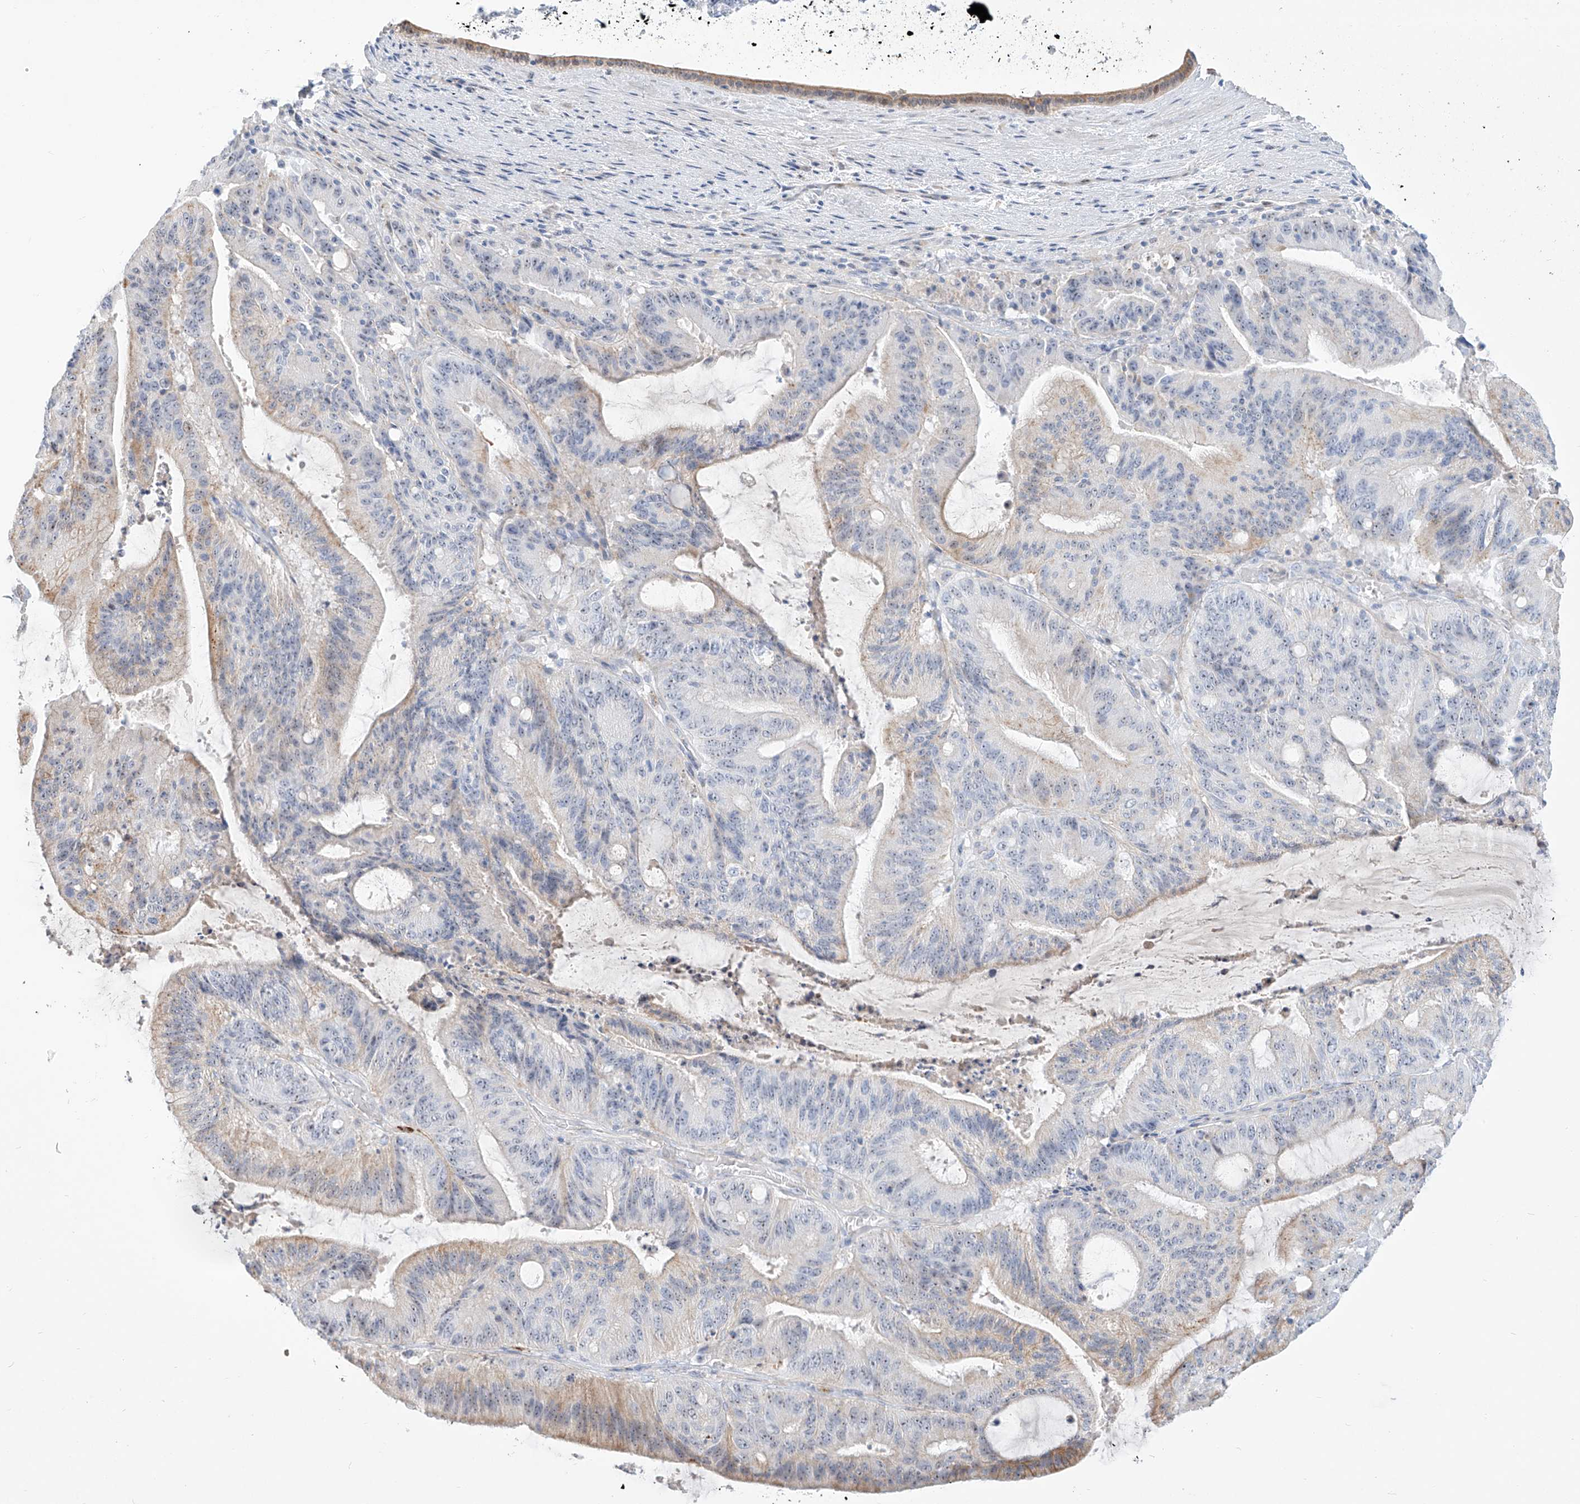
{"staining": {"intensity": "weak", "quantity": "<25%", "location": "cytoplasmic/membranous,nuclear"}, "tissue": "liver cancer", "cell_type": "Tumor cells", "image_type": "cancer", "snomed": [{"axis": "morphology", "description": "Normal tissue, NOS"}, {"axis": "morphology", "description": "Cholangiocarcinoma"}, {"axis": "topography", "description": "Liver"}, {"axis": "topography", "description": "Peripheral nerve tissue"}], "caption": "IHC image of neoplastic tissue: human liver cancer (cholangiocarcinoma) stained with DAB demonstrates no significant protein positivity in tumor cells.", "gene": "SNU13", "patient": {"sex": "female", "age": 73}}